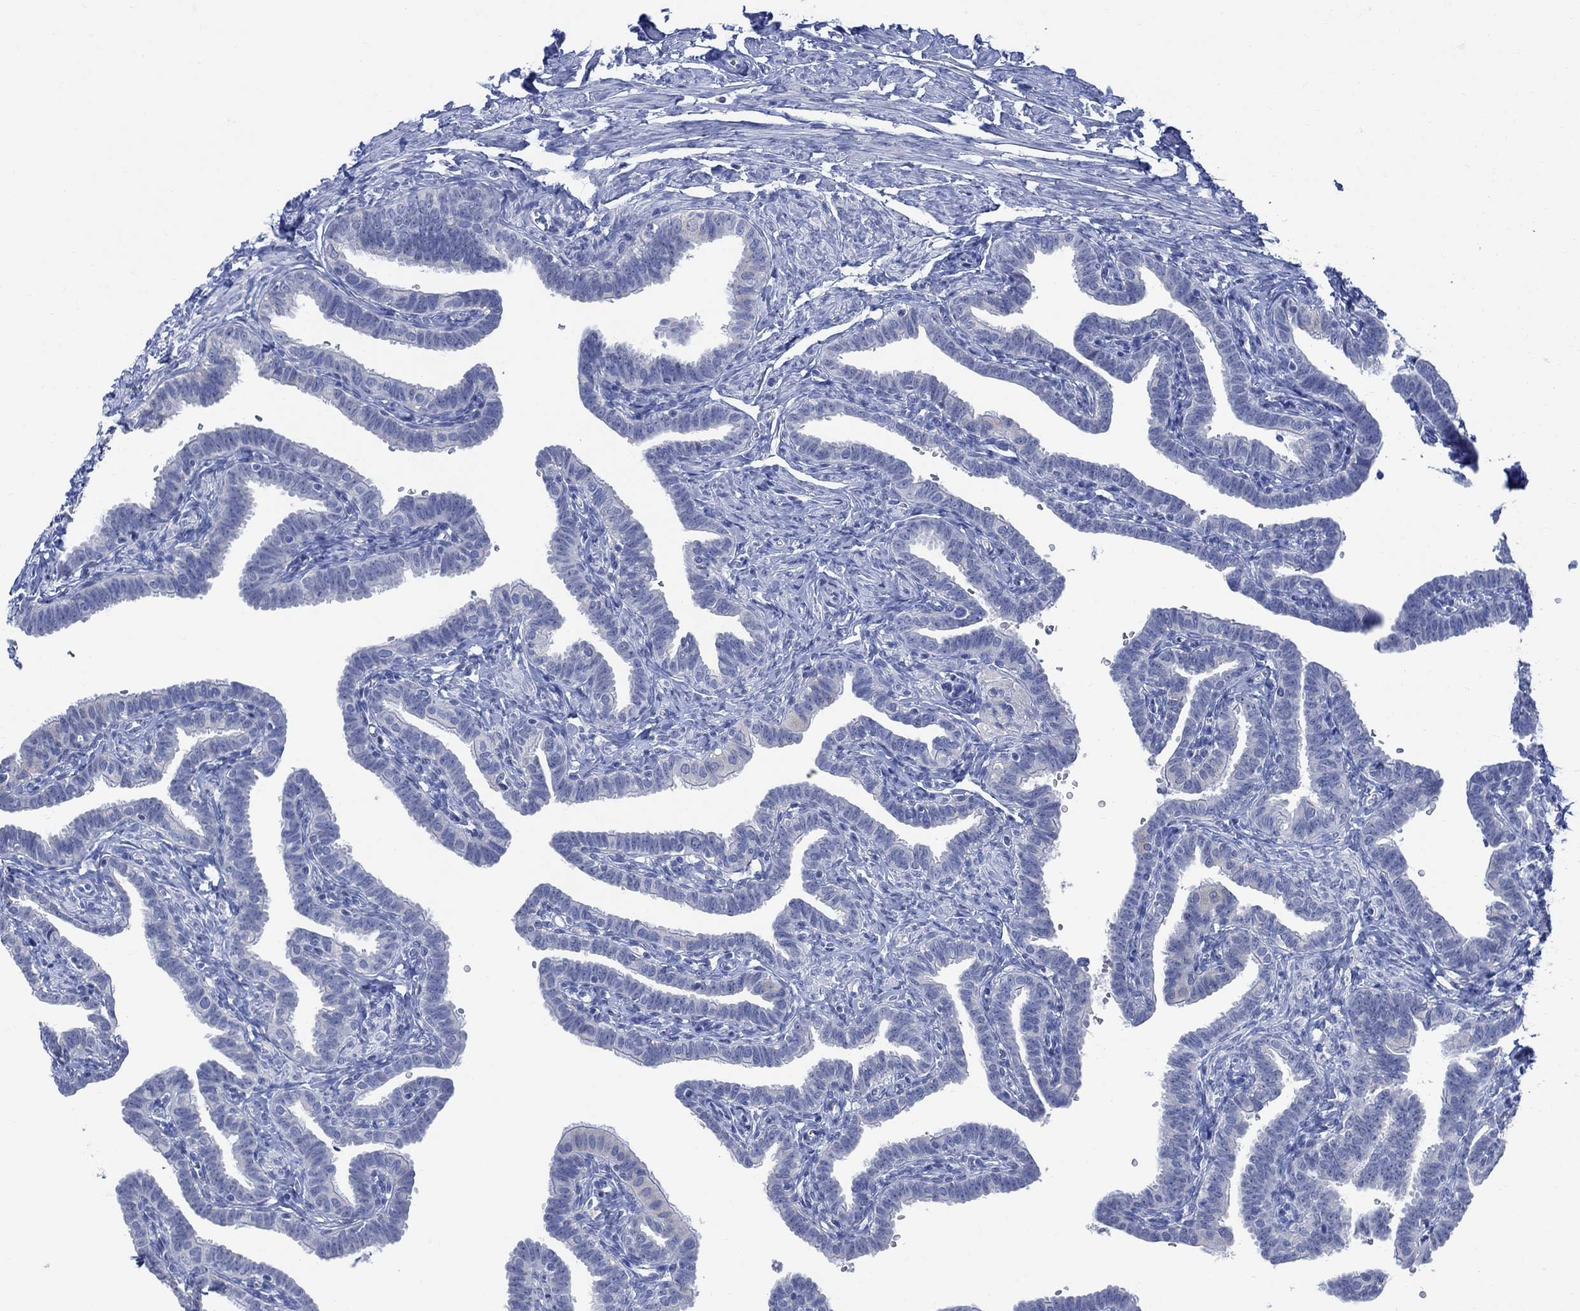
{"staining": {"intensity": "negative", "quantity": "none", "location": "none"}, "tissue": "fallopian tube", "cell_type": "Glandular cells", "image_type": "normal", "snomed": [{"axis": "morphology", "description": "Normal tissue, NOS"}, {"axis": "topography", "description": "Fallopian tube"}, {"axis": "topography", "description": "Ovary"}], "caption": "Immunohistochemistry histopathology image of benign fallopian tube stained for a protein (brown), which exhibits no staining in glandular cells. (DAB immunohistochemistry (IHC), high magnification).", "gene": "FBP2", "patient": {"sex": "female", "age": 57}}